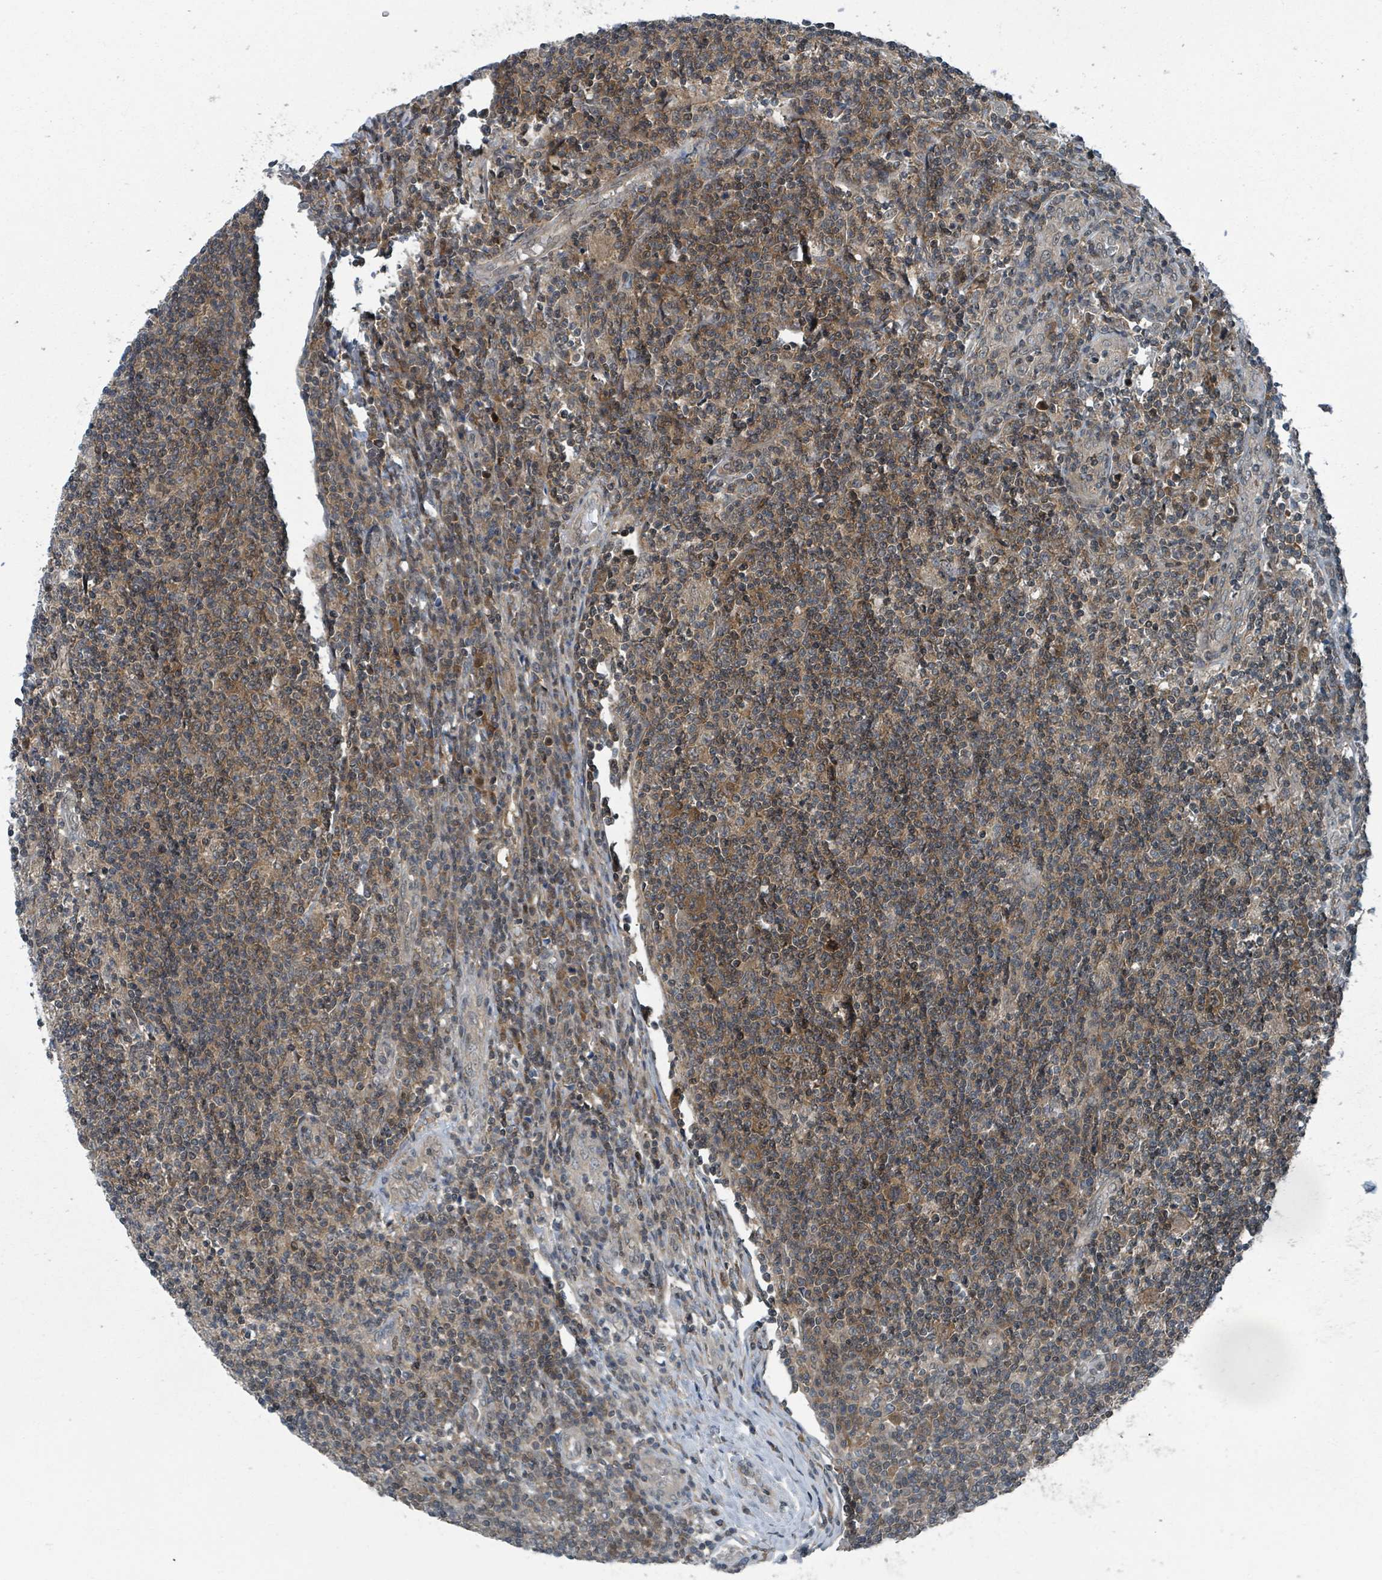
{"staining": {"intensity": "moderate", "quantity": ">75%", "location": "cytoplasmic/membranous,nuclear"}, "tissue": "lymphoma", "cell_type": "Tumor cells", "image_type": "cancer", "snomed": [{"axis": "morphology", "description": "Hodgkin's disease, NOS"}, {"axis": "topography", "description": "Lymph node"}], "caption": "Lymphoma stained with a brown dye displays moderate cytoplasmic/membranous and nuclear positive expression in about >75% of tumor cells.", "gene": "GOLGA7", "patient": {"sex": "male", "age": 83}}